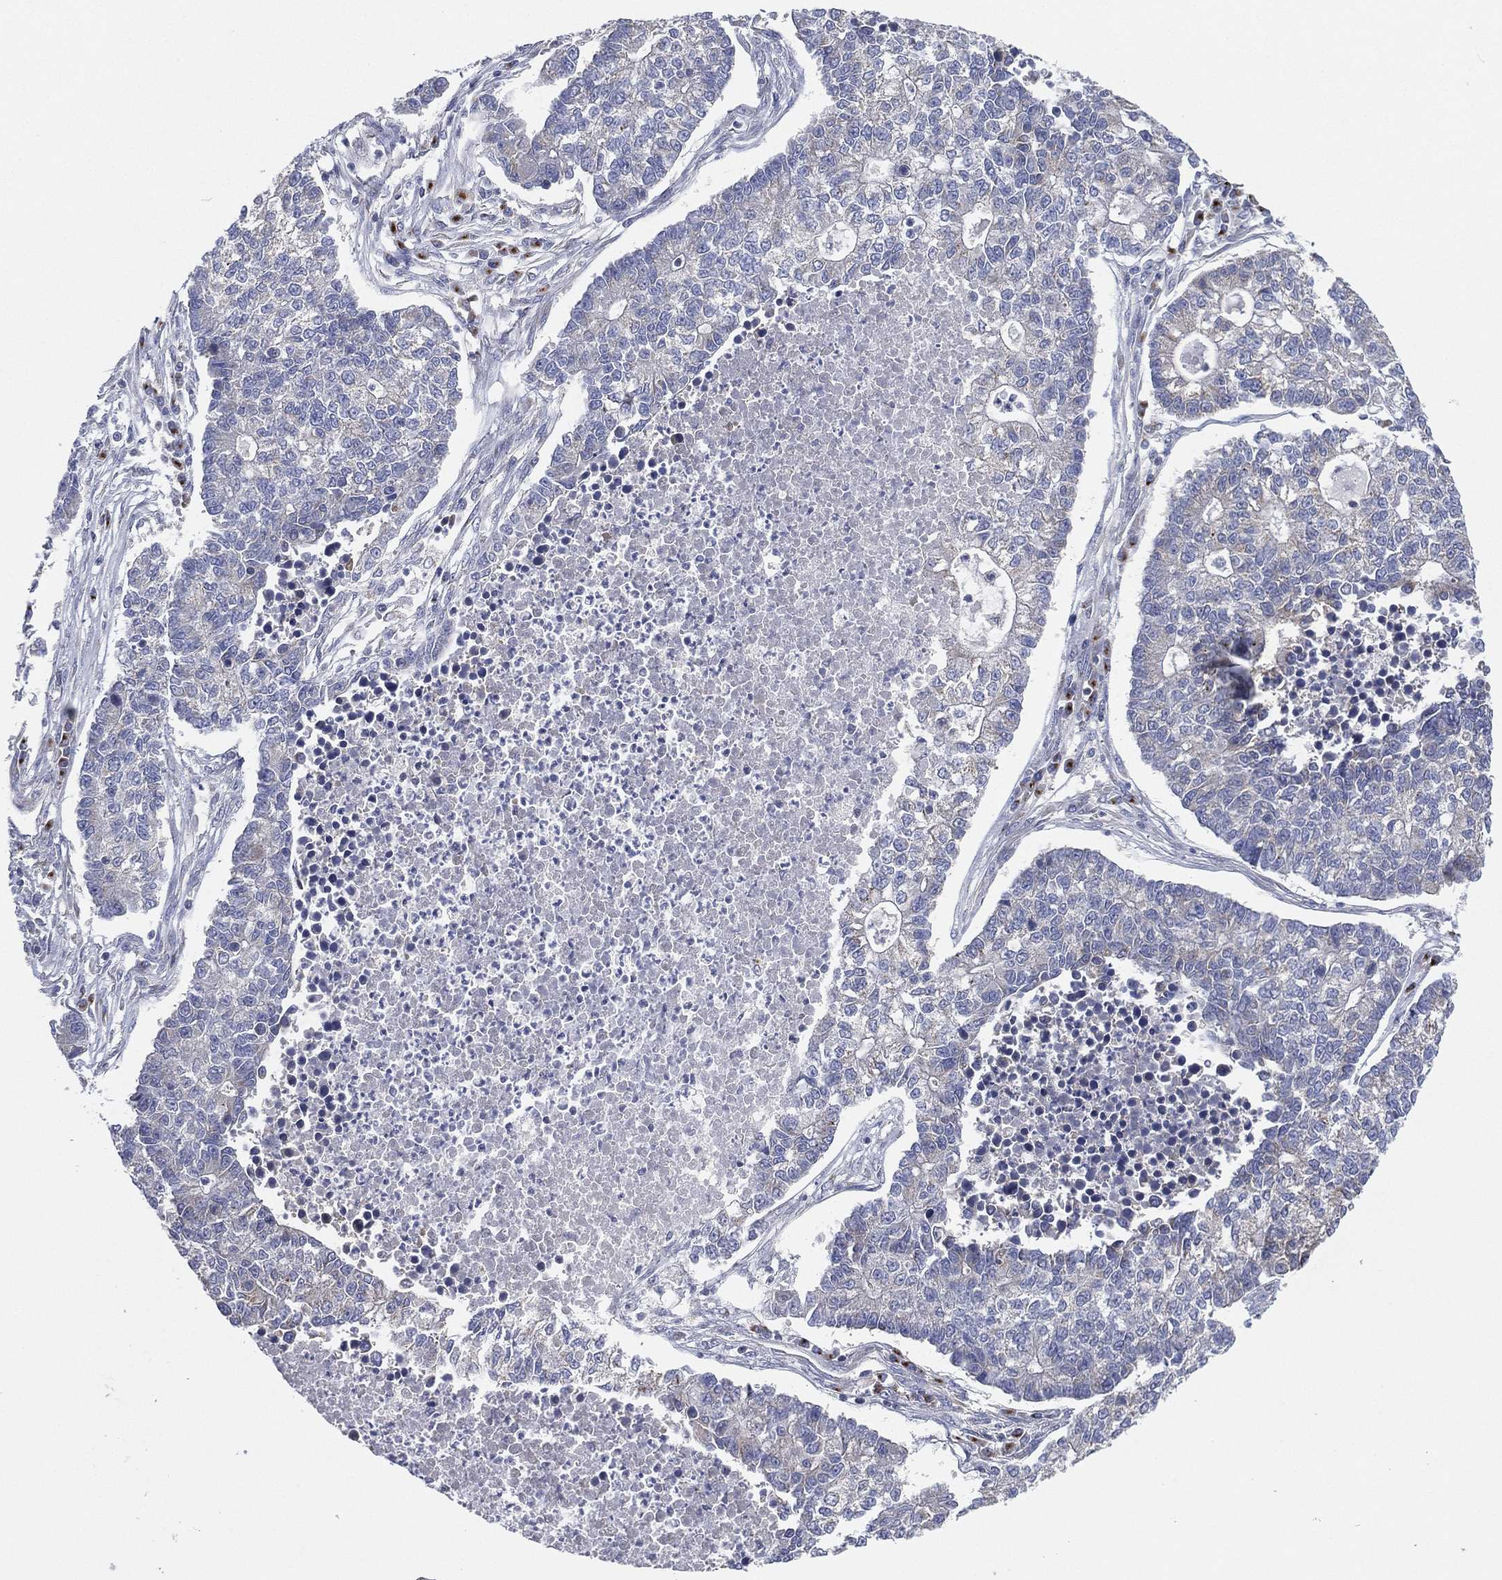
{"staining": {"intensity": "negative", "quantity": "none", "location": "none"}, "tissue": "lung cancer", "cell_type": "Tumor cells", "image_type": "cancer", "snomed": [{"axis": "morphology", "description": "Adenocarcinoma, NOS"}, {"axis": "topography", "description": "Lung"}], "caption": "This is an IHC micrograph of adenocarcinoma (lung). There is no staining in tumor cells.", "gene": "ATP8A2", "patient": {"sex": "male", "age": 57}}